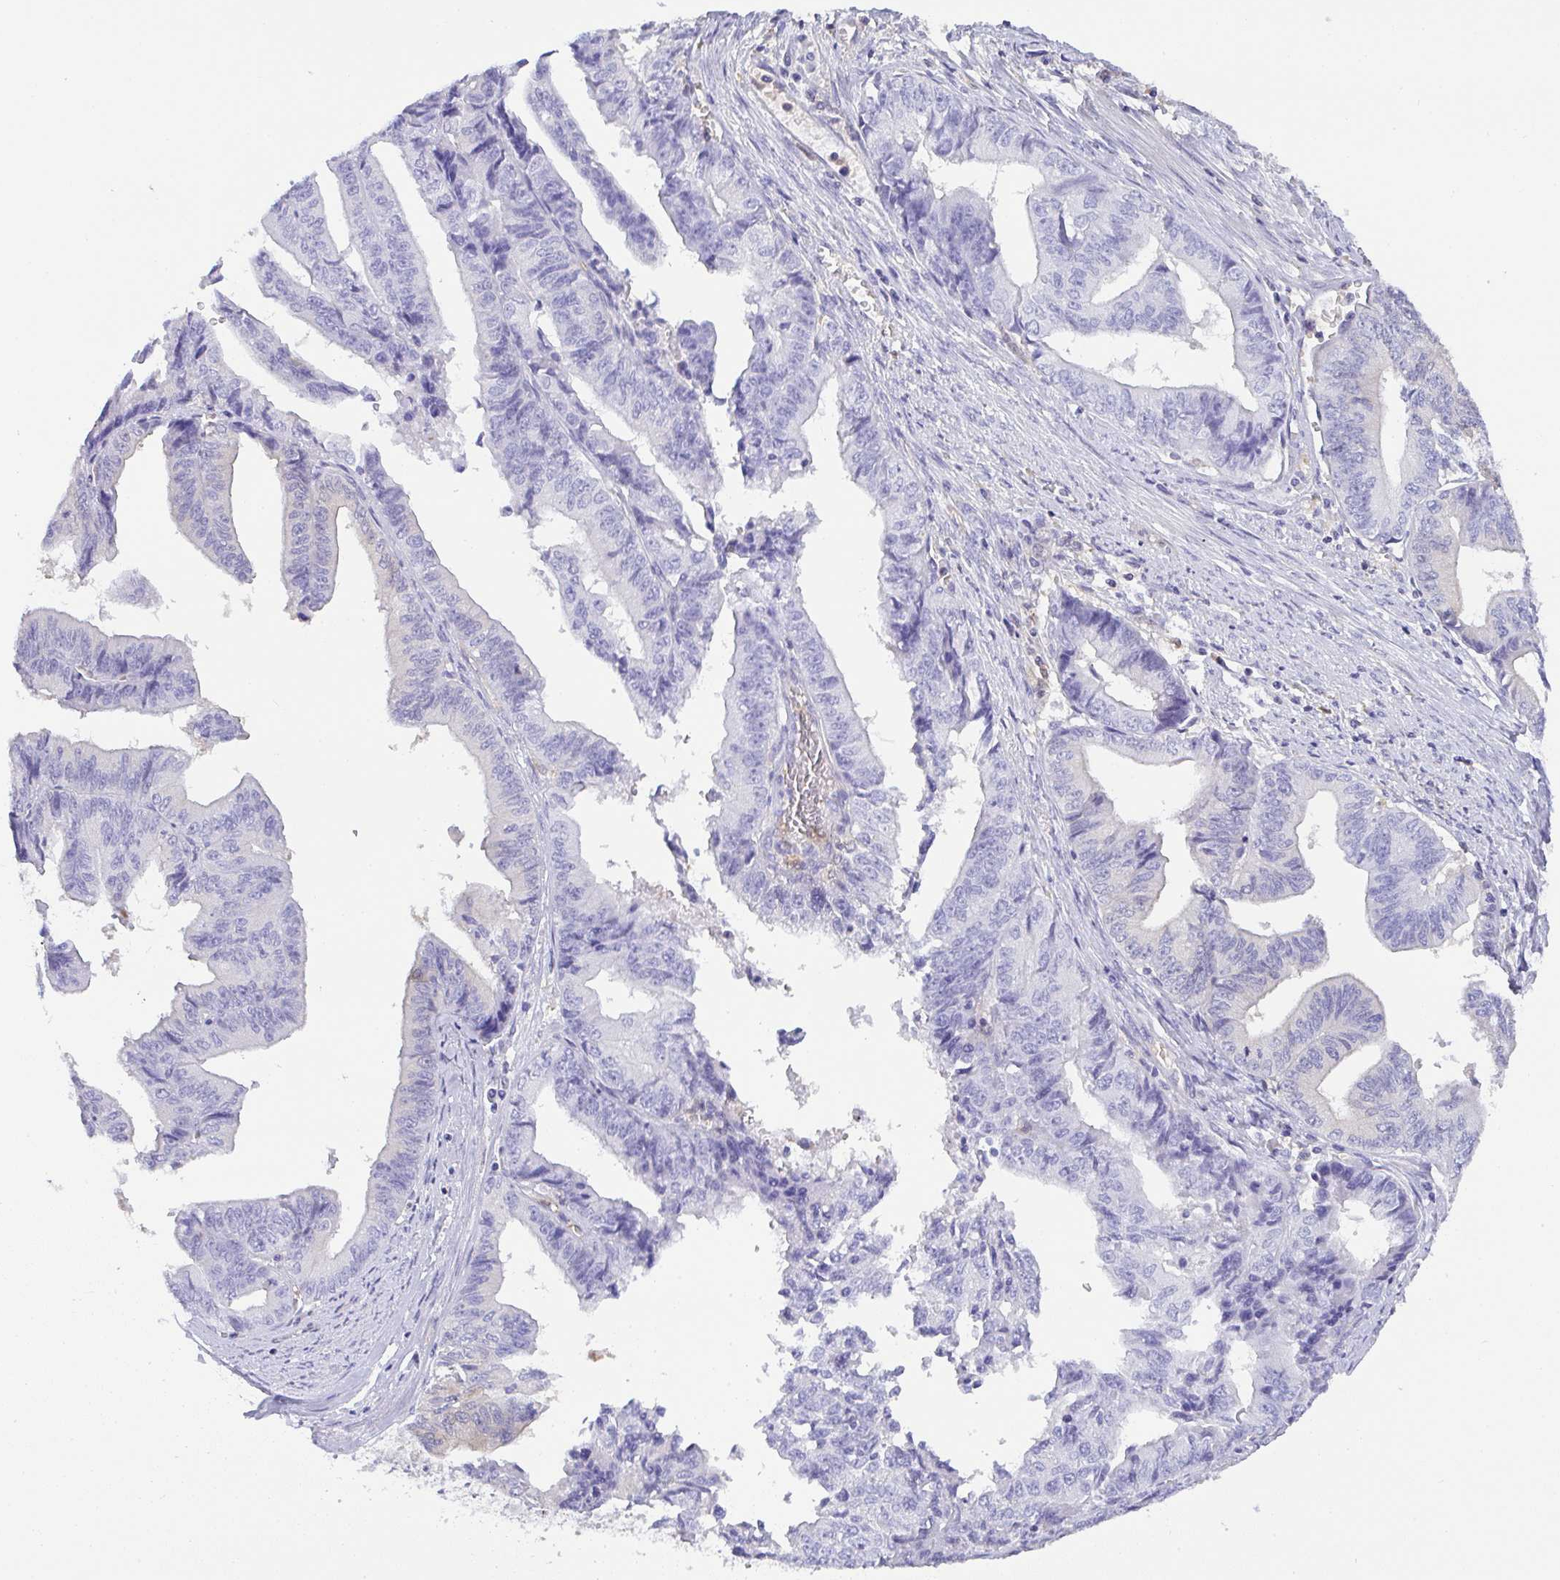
{"staining": {"intensity": "negative", "quantity": "none", "location": "none"}, "tissue": "endometrial cancer", "cell_type": "Tumor cells", "image_type": "cancer", "snomed": [{"axis": "morphology", "description": "Adenocarcinoma, NOS"}, {"axis": "topography", "description": "Endometrium"}], "caption": "Adenocarcinoma (endometrial) was stained to show a protein in brown. There is no significant positivity in tumor cells. Brightfield microscopy of immunohistochemistry (IHC) stained with DAB (brown) and hematoxylin (blue), captured at high magnification.", "gene": "TNFAIP8", "patient": {"sex": "female", "age": 65}}